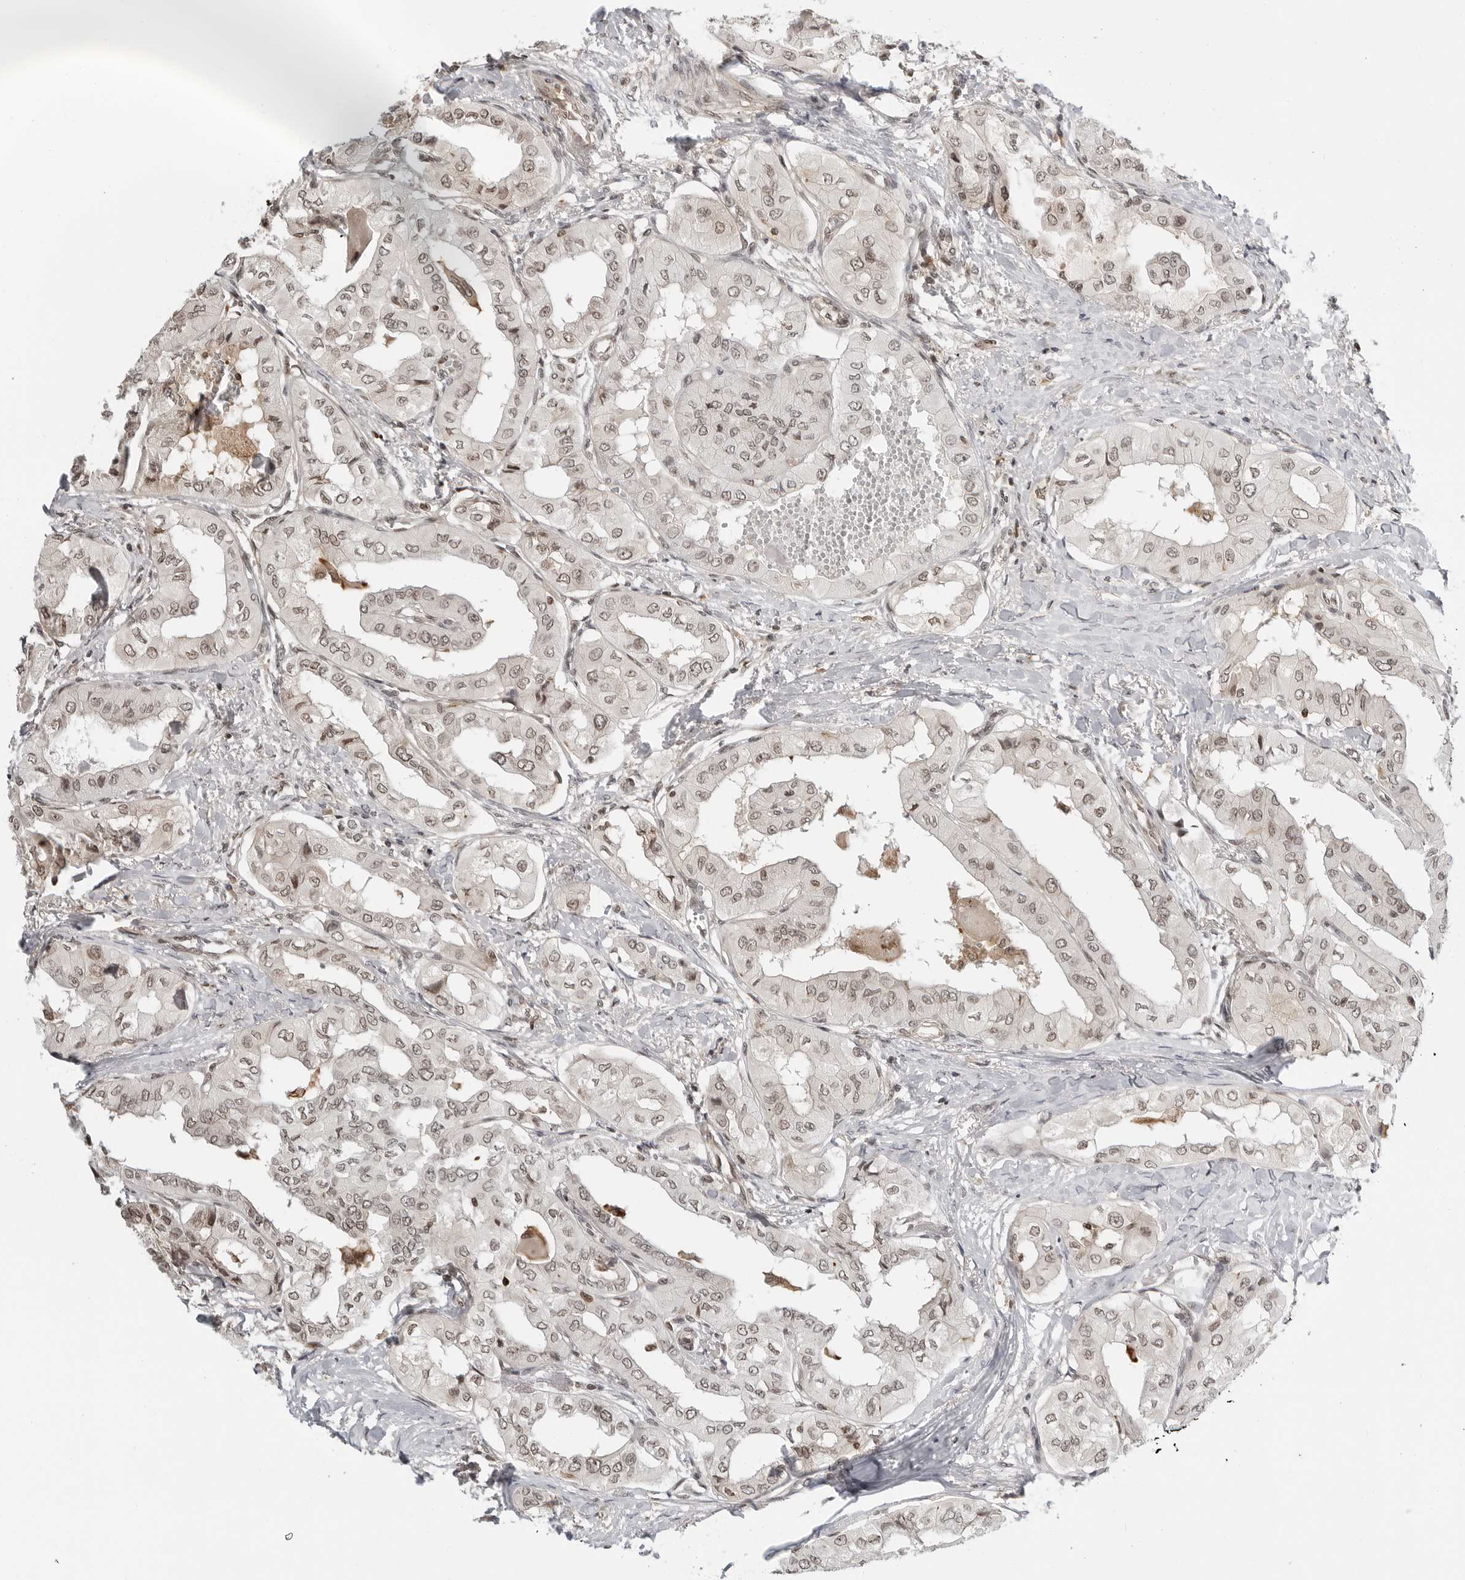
{"staining": {"intensity": "weak", "quantity": ">75%", "location": "nuclear"}, "tissue": "thyroid cancer", "cell_type": "Tumor cells", "image_type": "cancer", "snomed": [{"axis": "morphology", "description": "Papillary adenocarcinoma, NOS"}, {"axis": "topography", "description": "Thyroid gland"}], "caption": "Weak nuclear expression is present in about >75% of tumor cells in thyroid papillary adenocarcinoma.", "gene": "C8orf33", "patient": {"sex": "female", "age": 59}}